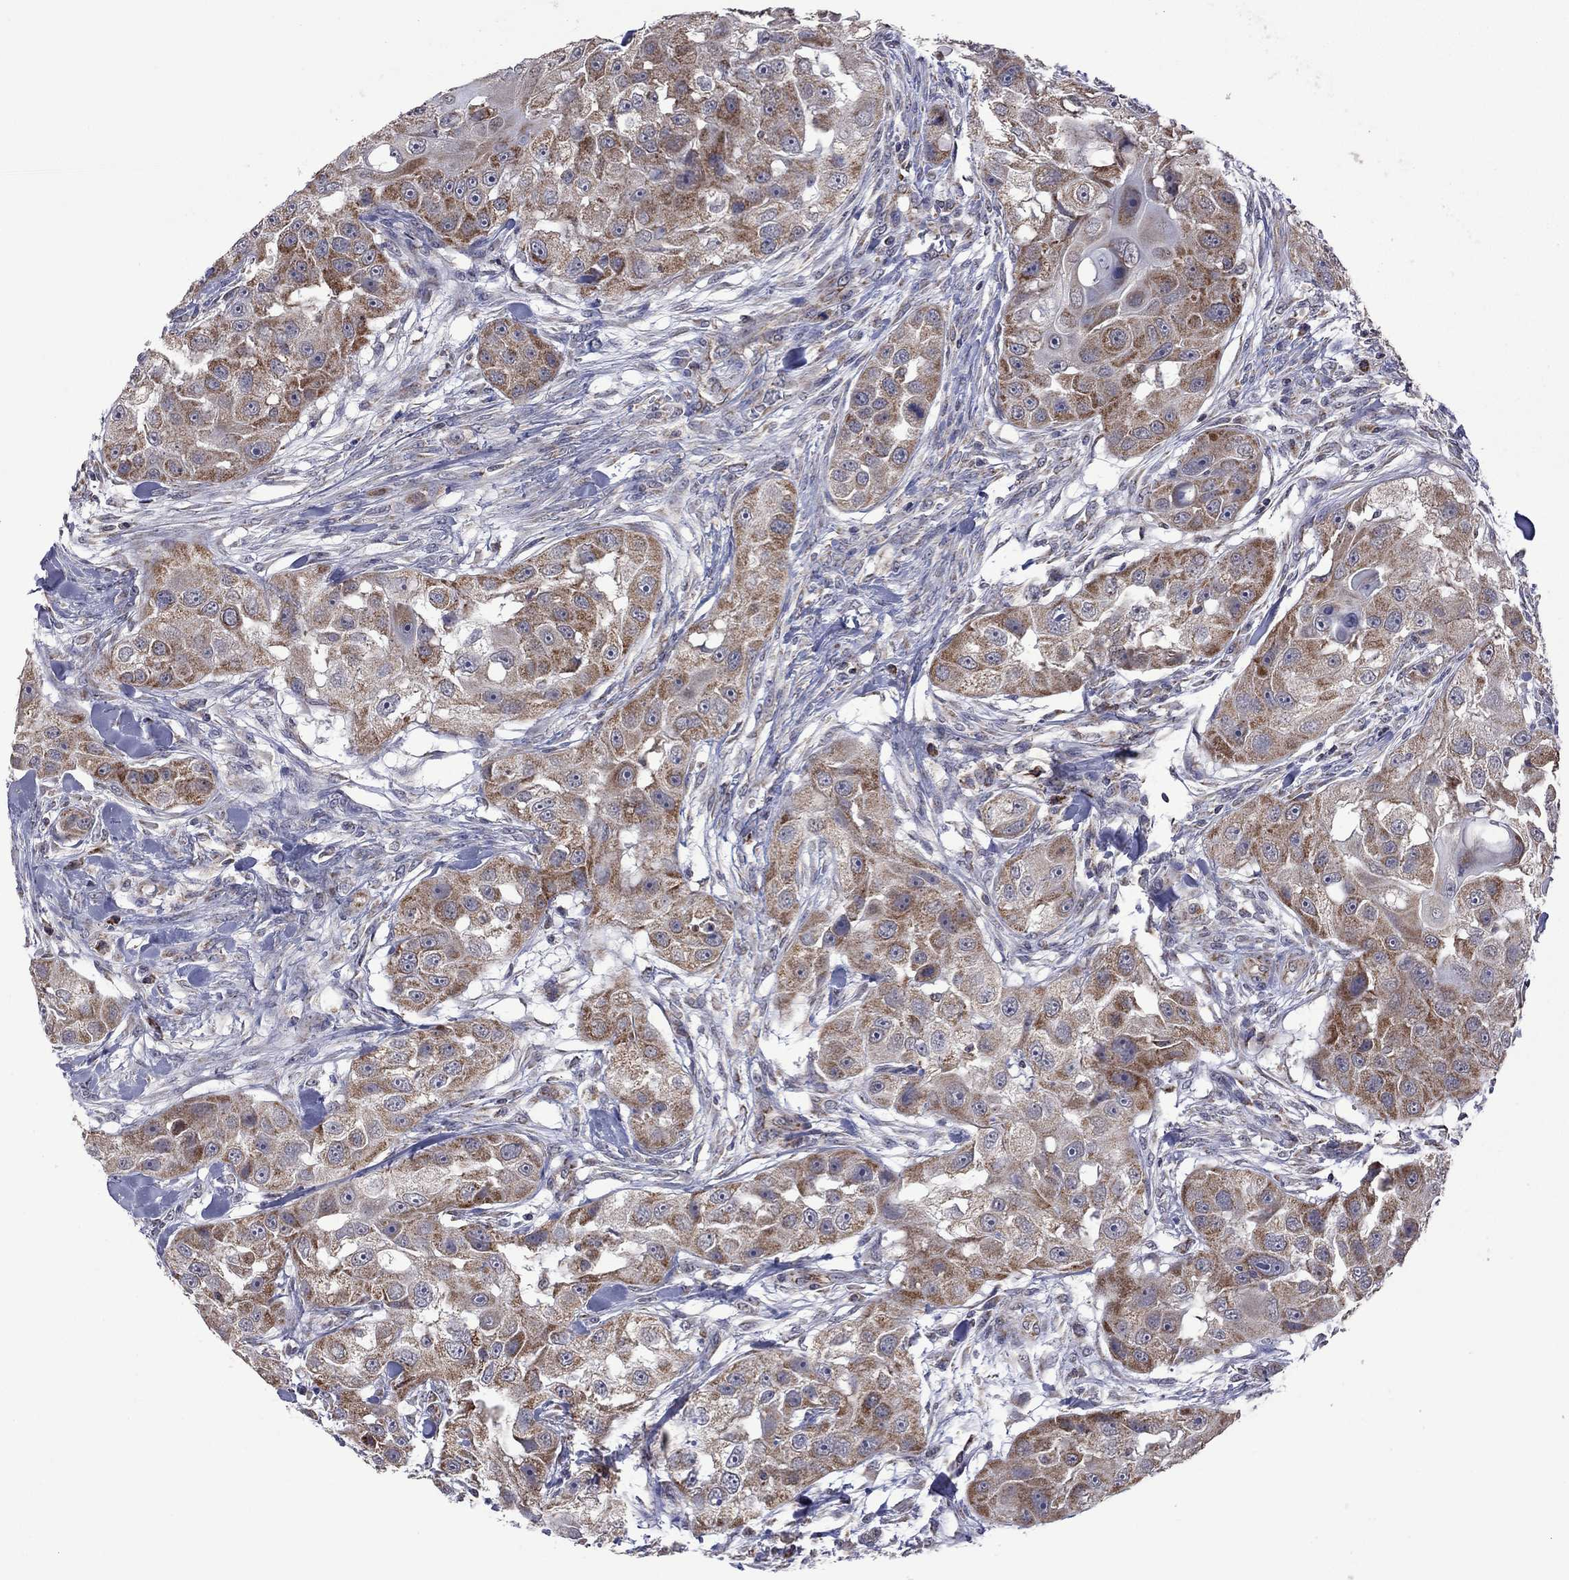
{"staining": {"intensity": "strong", "quantity": ">75%", "location": "cytoplasmic/membranous"}, "tissue": "head and neck cancer", "cell_type": "Tumor cells", "image_type": "cancer", "snomed": [{"axis": "morphology", "description": "Squamous cell carcinoma, NOS"}, {"axis": "topography", "description": "Head-Neck"}], "caption": "Immunohistochemical staining of human head and neck squamous cell carcinoma displays high levels of strong cytoplasmic/membranous expression in approximately >75% of tumor cells. The staining was performed using DAB (3,3'-diaminobenzidine) to visualize the protein expression in brown, while the nuclei were stained in blue with hematoxylin (Magnification: 20x).", "gene": "NDUFB1", "patient": {"sex": "male", "age": 51}}